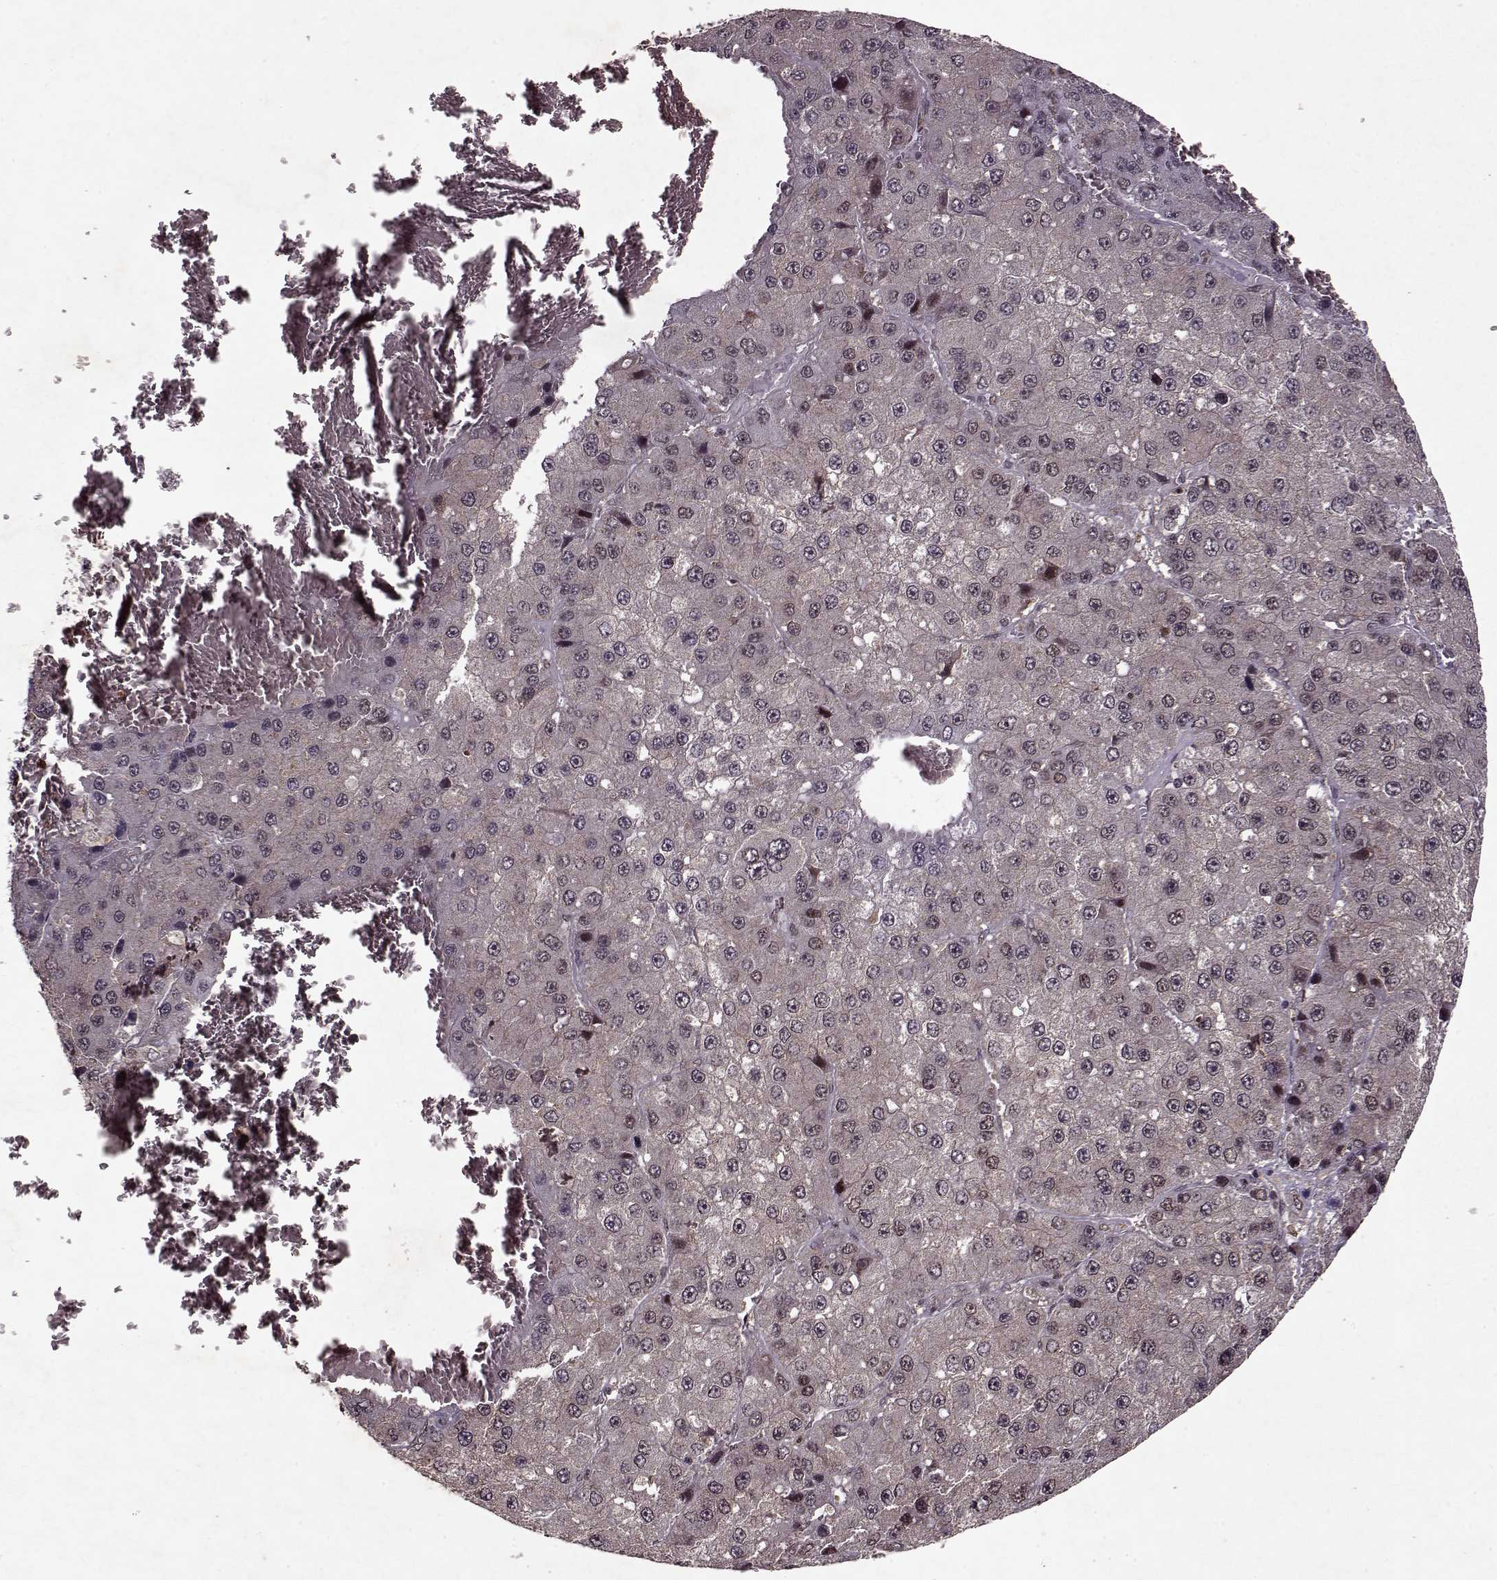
{"staining": {"intensity": "negative", "quantity": "none", "location": "none"}, "tissue": "liver cancer", "cell_type": "Tumor cells", "image_type": "cancer", "snomed": [{"axis": "morphology", "description": "Carcinoma, Hepatocellular, NOS"}, {"axis": "topography", "description": "Liver"}], "caption": "Hepatocellular carcinoma (liver) was stained to show a protein in brown. There is no significant positivity in tumor cells.", "gene": "PSMA7", "patient": {"sex": "female", "age": 73}}